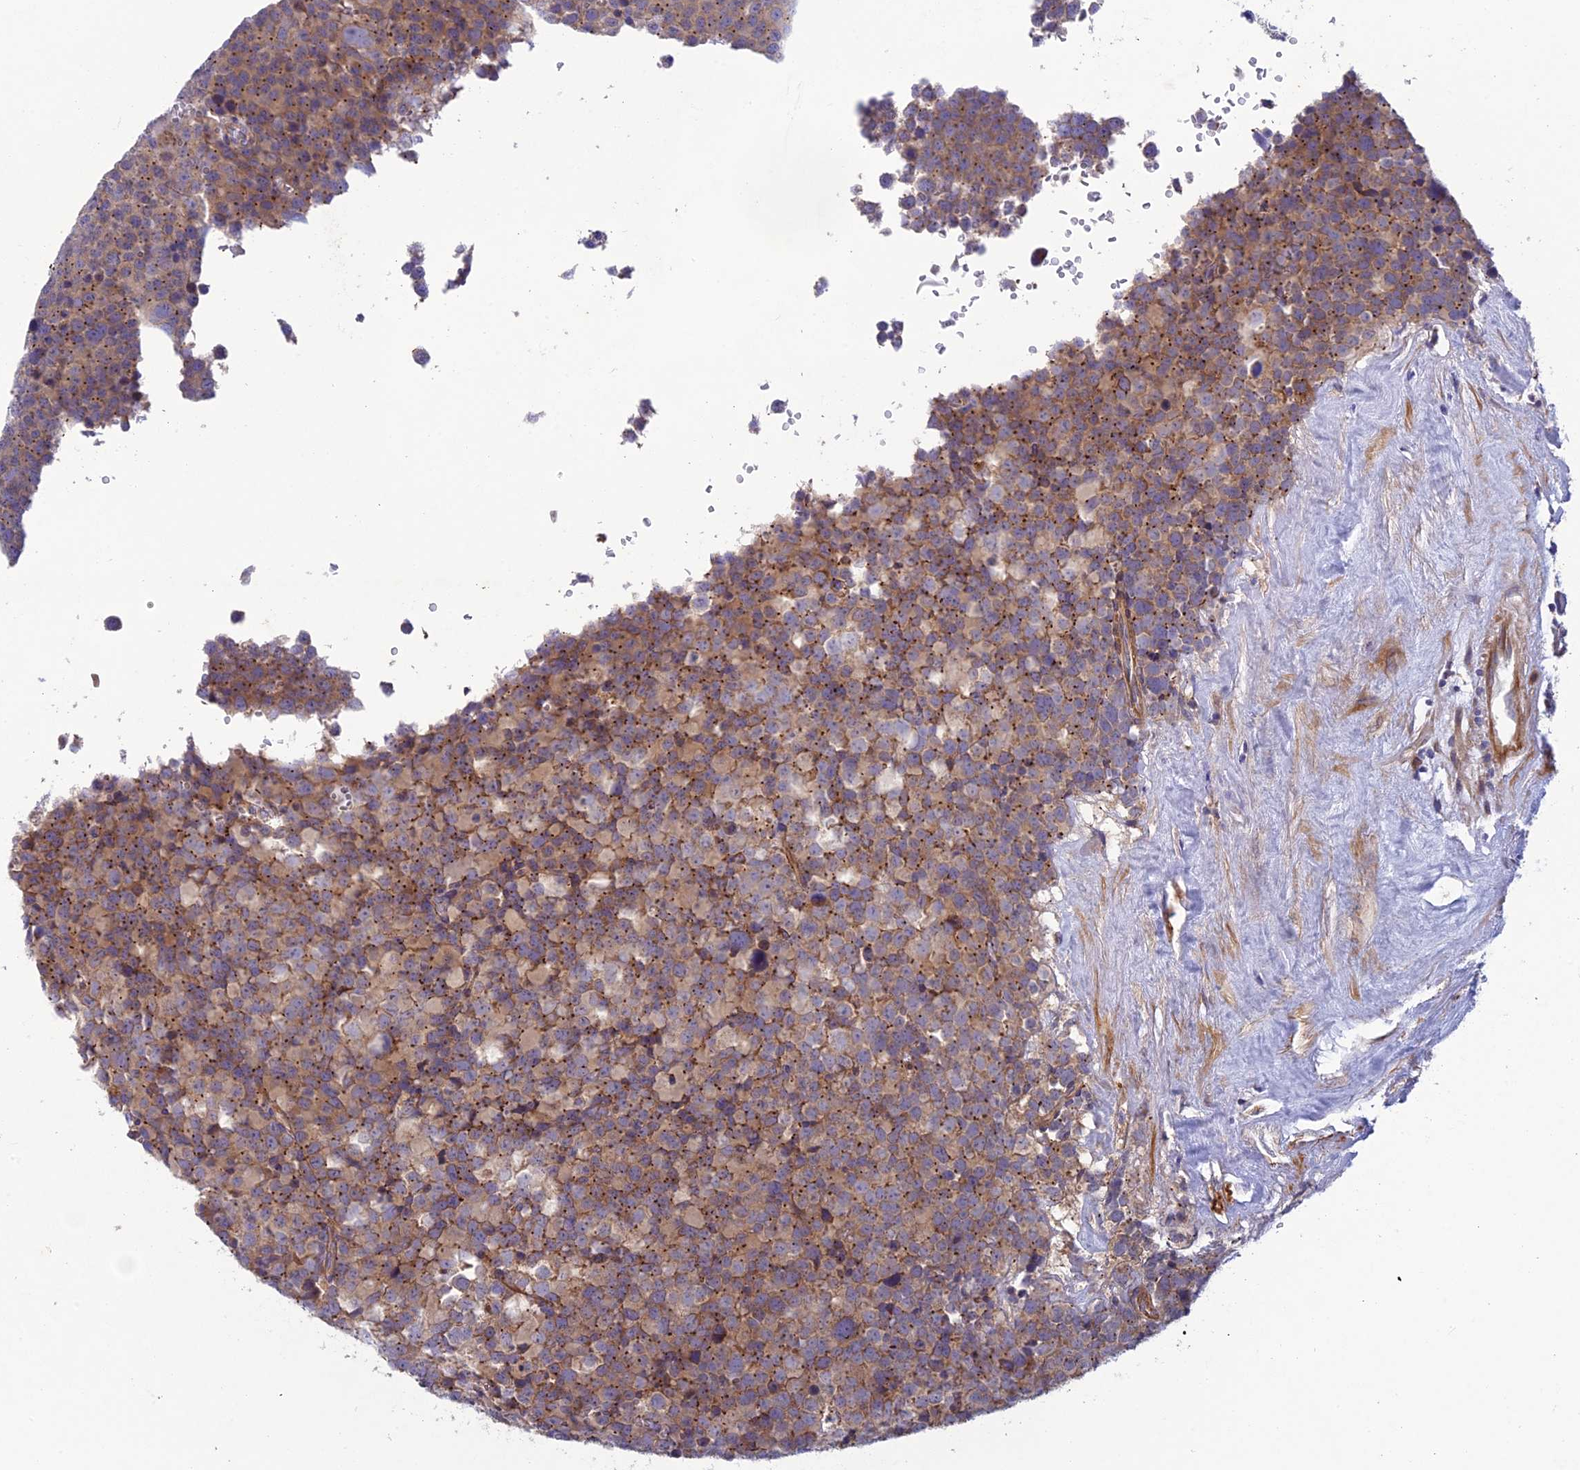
{"staining": {"intensity": "moderate", "quantity": ">75%", "location": "cytoplasmic/membranous"}, "tissue": "testis cancer", "cell_type": "Tumor cells", "image_type": "cancer", "snomed": [{"axis": "morphology", "description": "Seminoma, NOS"}, {"axis": "topography", "description": "Testis"}], "caption": "Human testis cancer stained with a brown dye reveals moderate cytoplasmic/membranous positive staining in about >75% of tumor cells.", "gene": "BLTP2", "patient": {"sex": "male", "age": 71}}